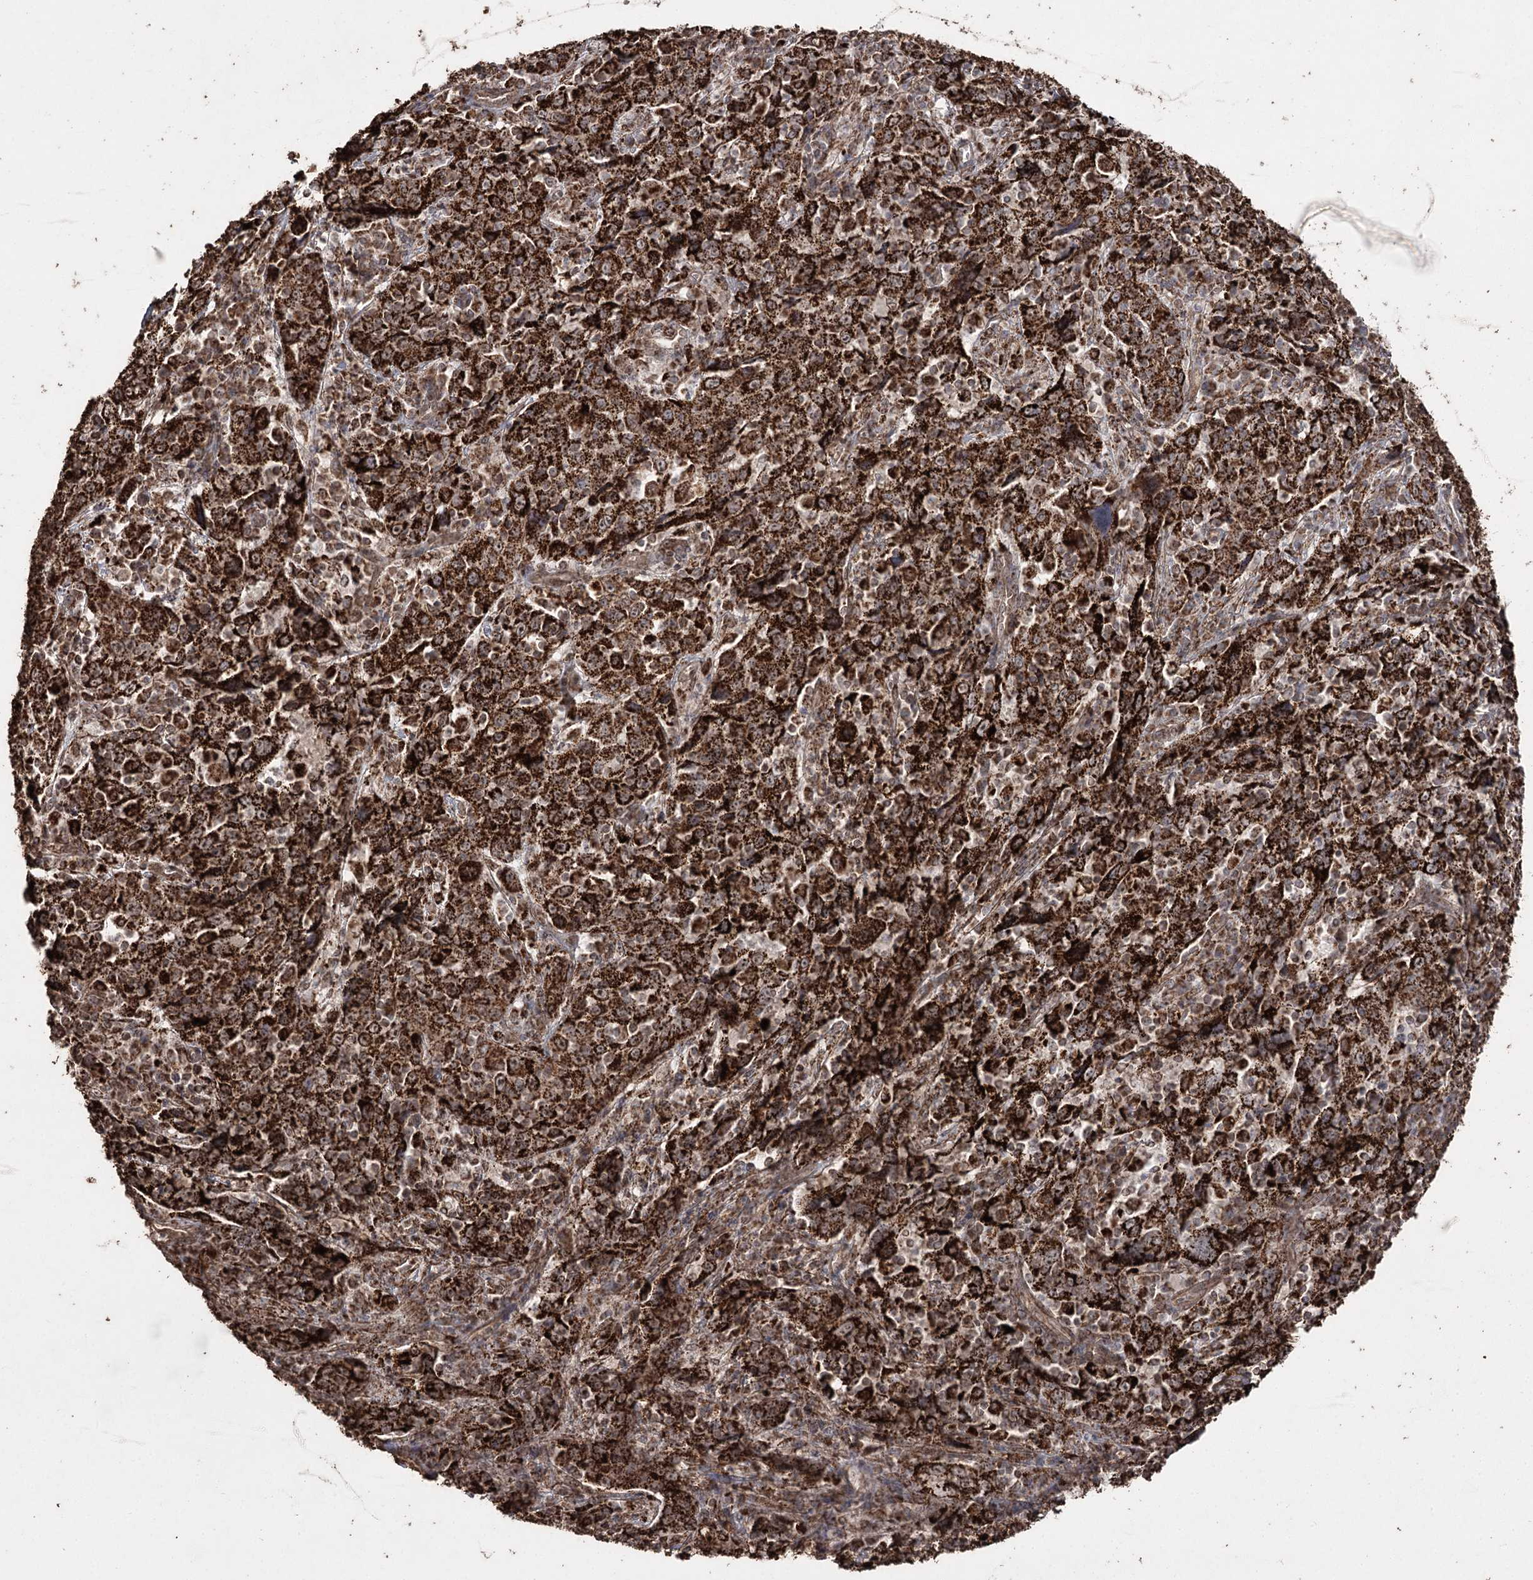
{"staining": {"intensity": "strong", "quantity": ">75%", "location": "cytoplasmic/membranous"}, "tissue": "cervical cancer", "cell_type": "Tumor cells", "image_type": "cancer", "snomed": [{"axis": "morphology", "description": "Squamous cell carcinoma, NOS"}, {"axis": "topography", "description": "Cervix"}], "caption": "Cervical squamous cell carcinoma stained with a protein marker demonstrates strong staining in tumor cells.", "gene": "SLF2", "patient": {"sex": "female", "age": 46}}